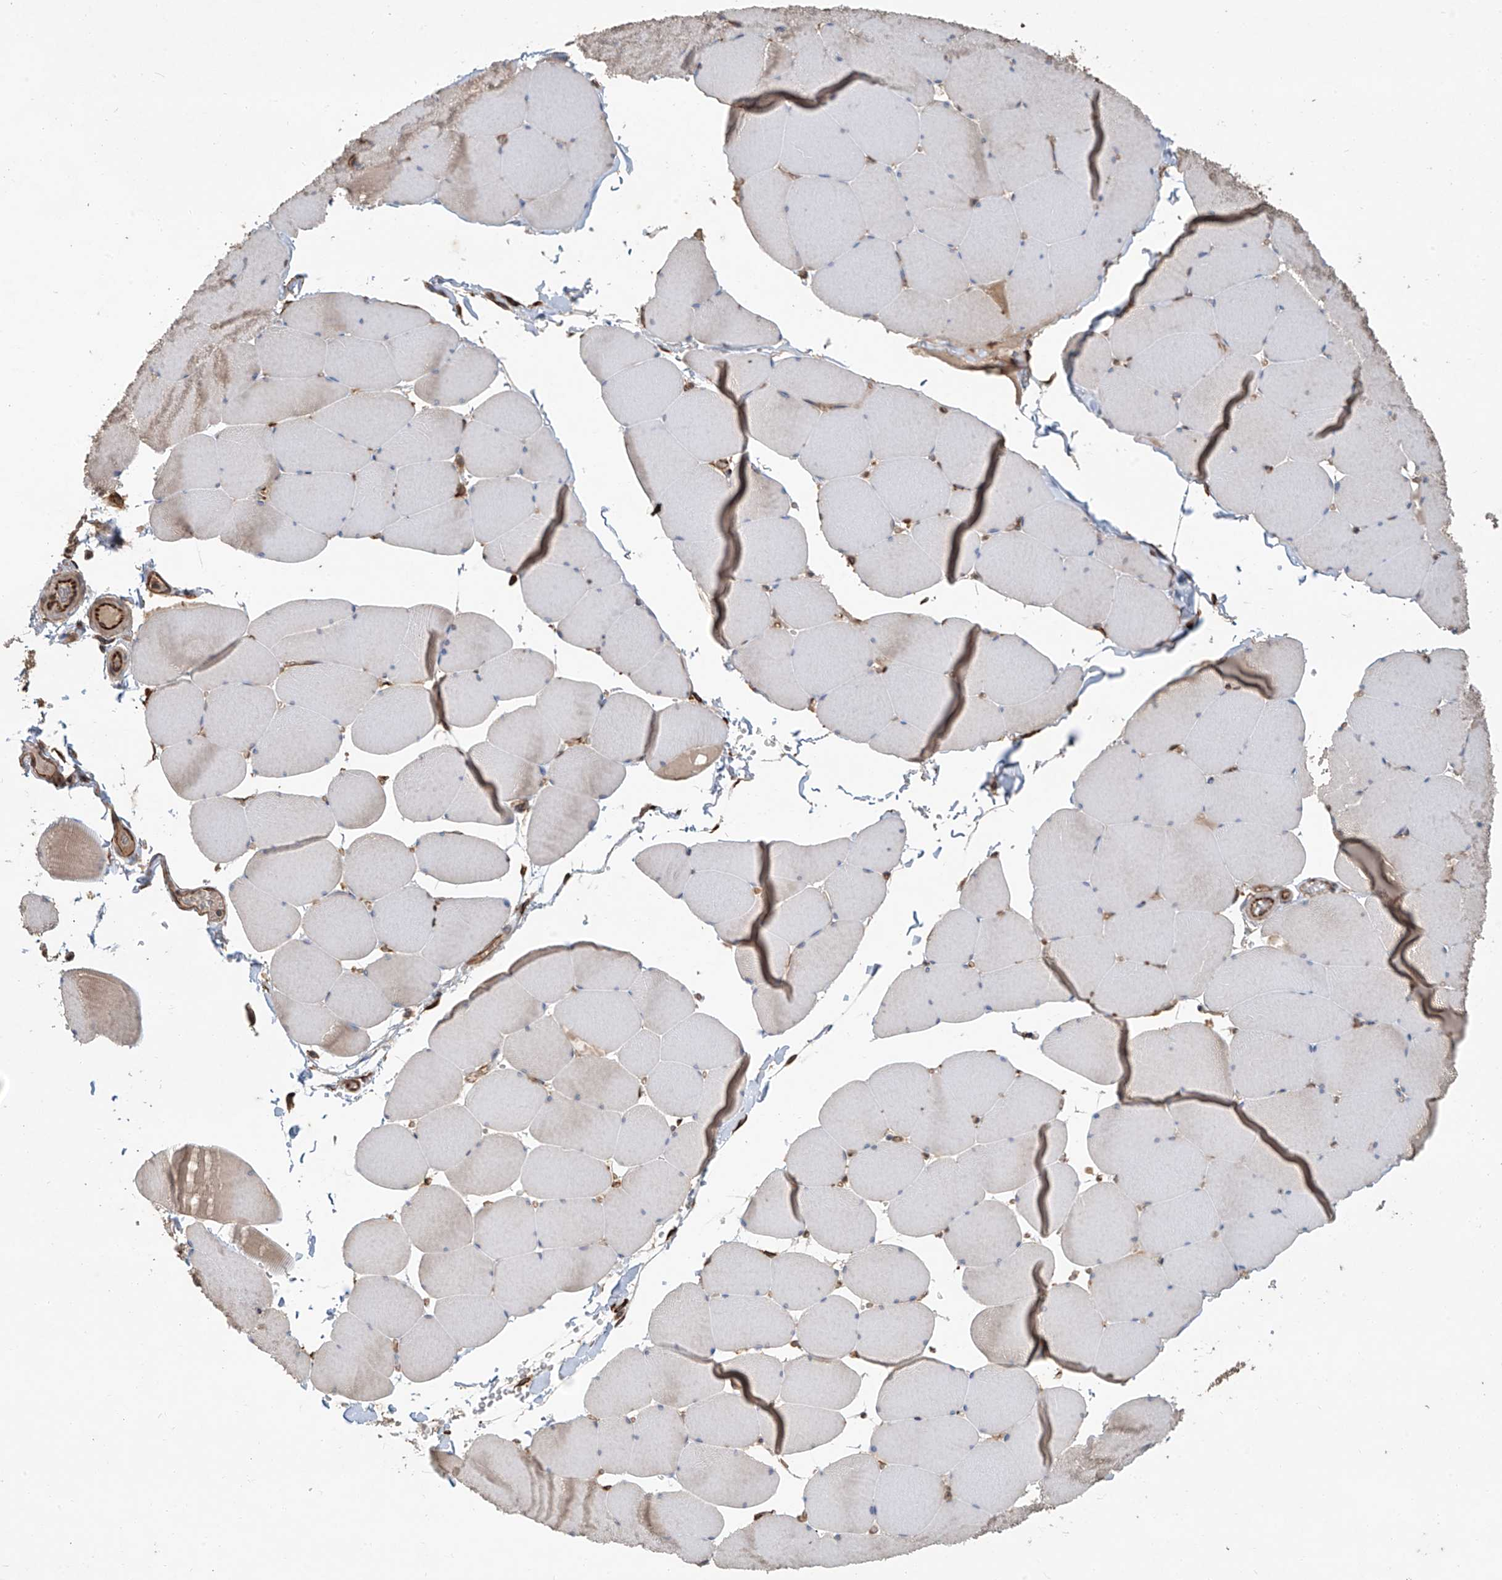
{"staining": {"intensity": "moderate", "quantity": "<25%", "location": "cytoplasmic/membranous"}, "tissue": "skeletal muscle", "cell_type": "Myocytes", "image_type": "normal", "snomed": [{"axis": "morphology", "description": "Normal tissue, NOS"}, {"axis": "topography", "description": "Skeletal muscle"}, {"axis": "topography", "description": "Head-Neck"}], "caption": "An image of human skeletal muscle stained for a protein demonstrates moderate cytoplasmic/membranous brown staining in myocytes. The staining was performed using DAB to visualize the protein expression in brown, while the nuclei were stained in blue with hematoxylin (Magnification: 20x).", "gene": "AGBL5", "patient": {"sex": "male", "age": 66}}